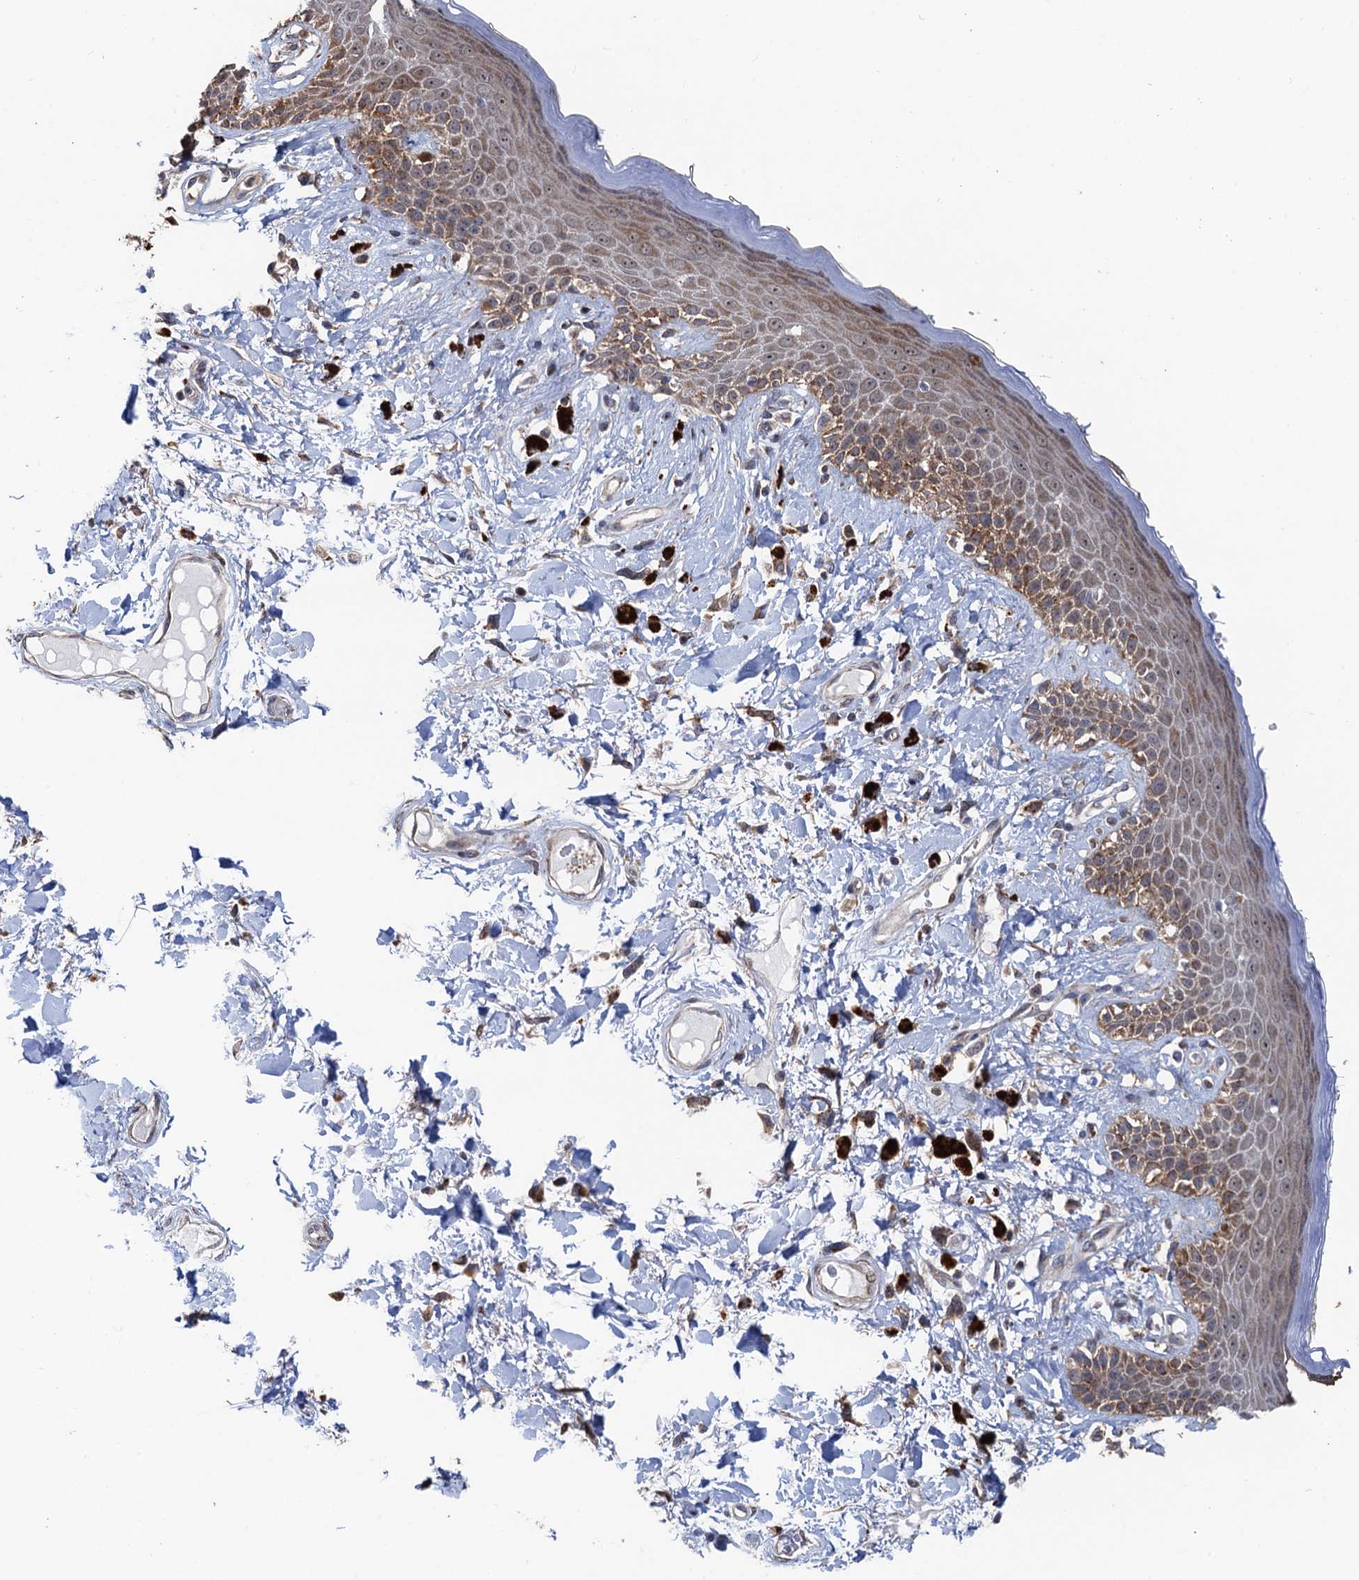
{"staining": {"intensity": "moderate", "quantity": "25%-75%", "location": "cytoplasmic/membranous"}, "tissue": "skin", "cell_type": "Epidermal cells", "image_type": "normal", "snomed": [{"axis": "morphology", "description": "Normal tissue, NOS"}, {"axis": "topography", "description": "Anal"}], "caption": "Human skin stained with a protein marker exhibits moderate staining in epidermal cells.", "gene": "BMERB1", "patient": {"sex": "female", "age": 78}}